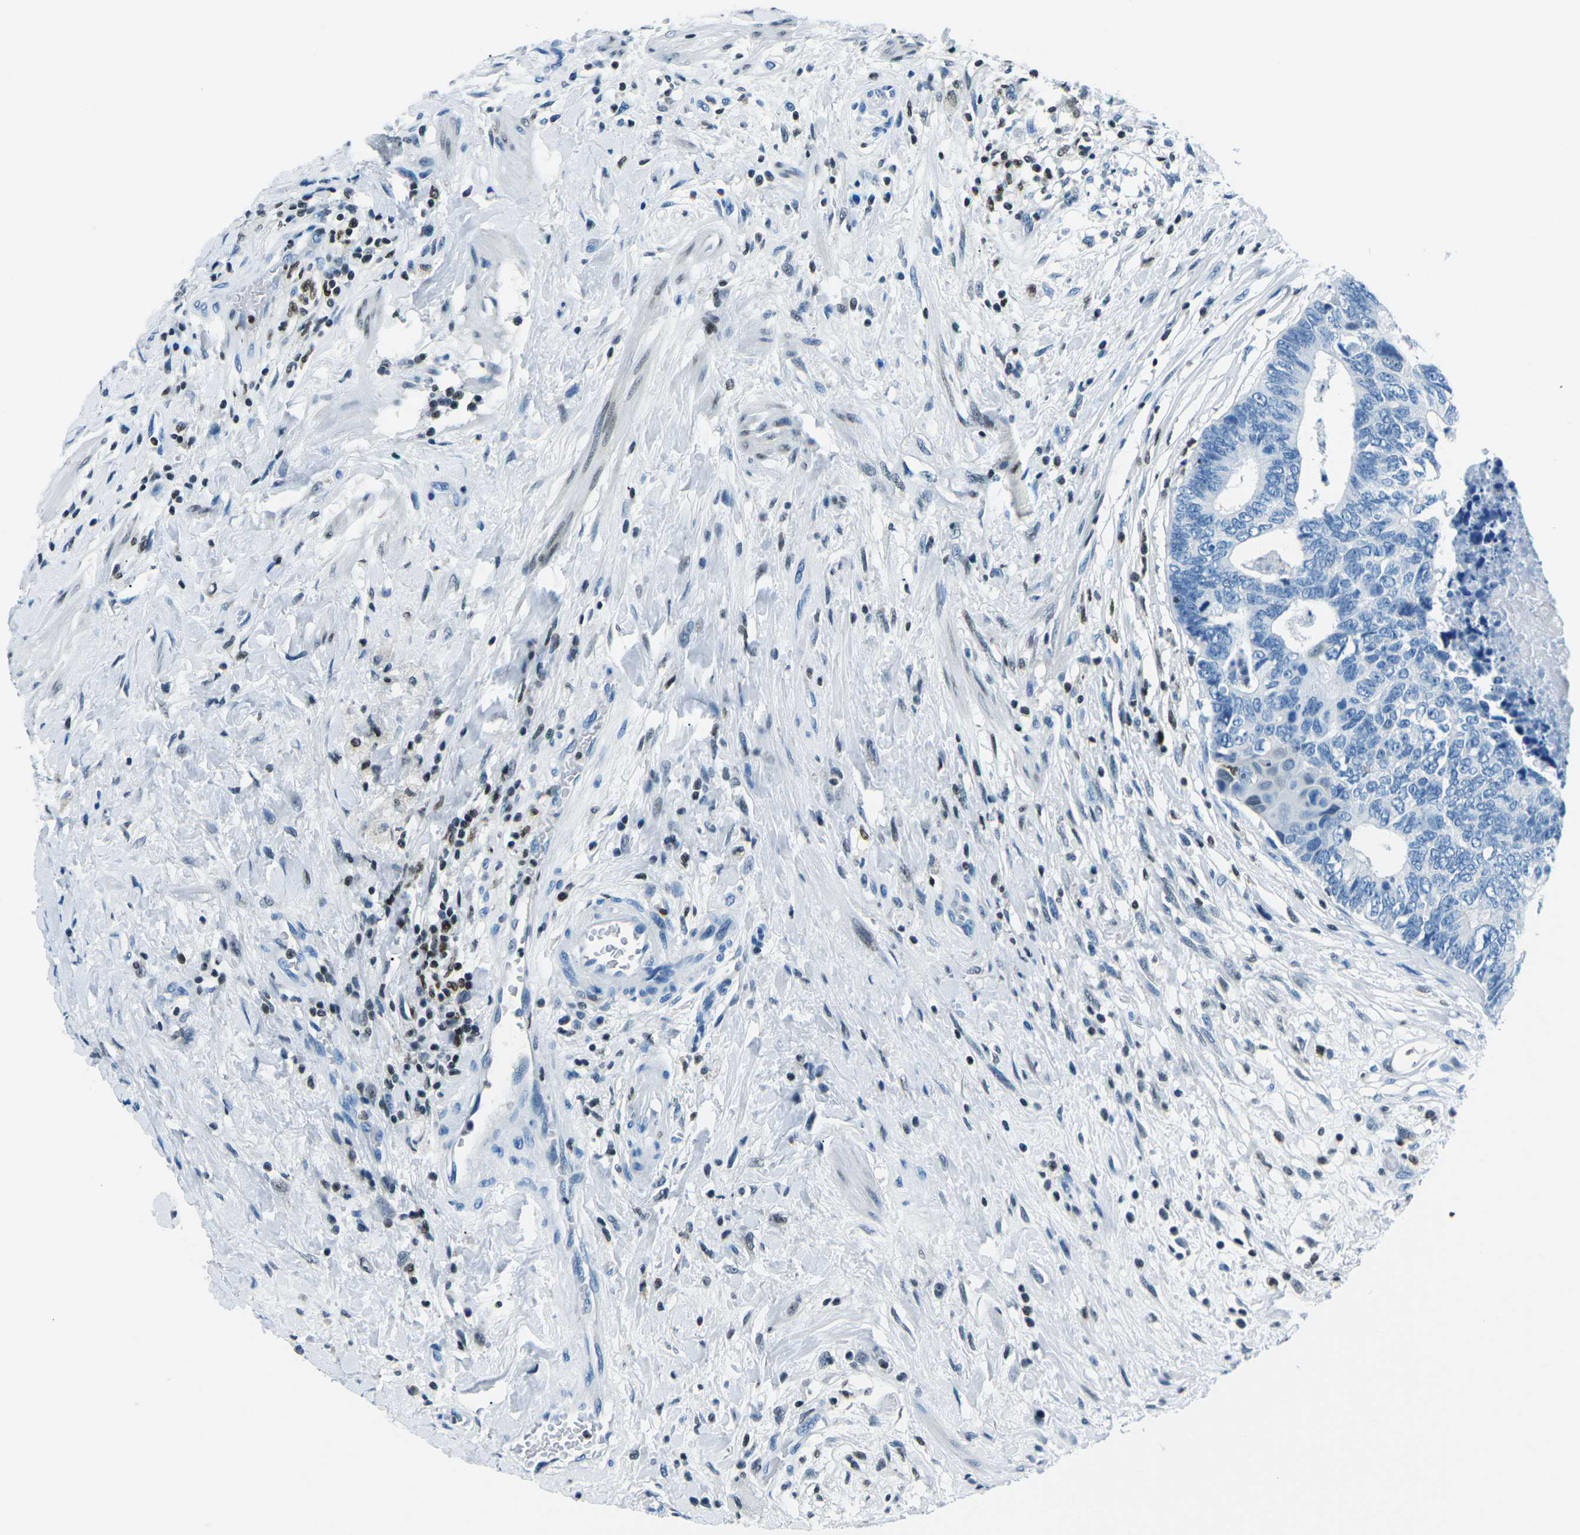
{"staining": {"intensity": "negative", "quantity": "none", "location": "none"}, "tissue": "colorectal cancer", "cell_type": "Tumor cells", "image_type": "cancer", "snomed": [{"axis": "morphology", "description": "Adenocarcinoma, NOS"}, {"axis": "topography", "description": "Rectum"}], "caption": "Immunohistochemical staining of colorectal adenocarcinoma exhibits no significant staining in tumor cells. (Immunohistochemistry, brightfield microscopy, high magnification).", "gene": "CELF2", "patient": {"sex": "male", "age": 51}}